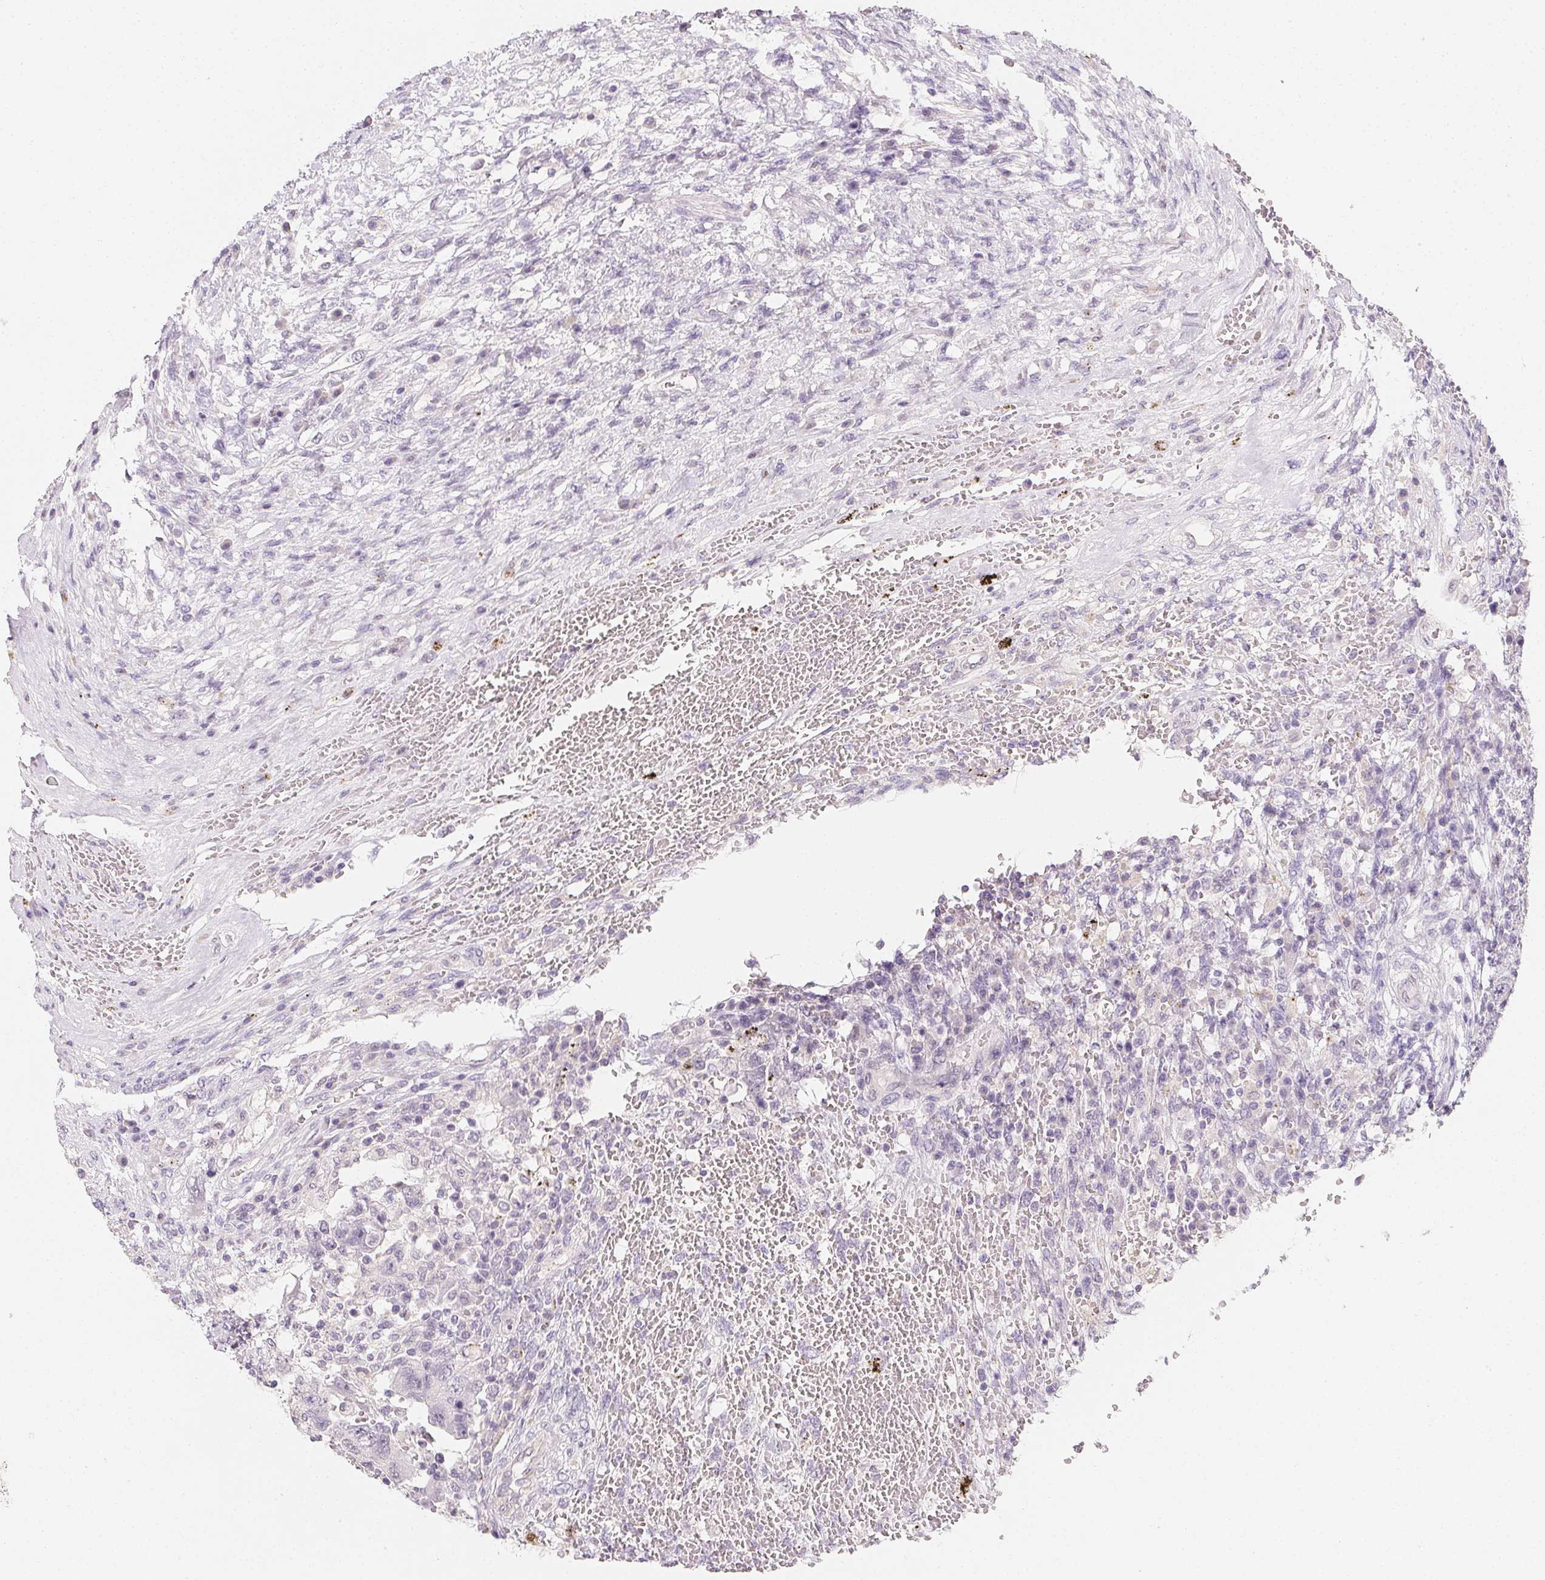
{"staining": {"intensity": "negative", "quantity": "none", "location": "none"}, "tissue": "testis cancer", "cell_type": "Tumor cells", "image_type": "cancer", "snomed": [{"axis": "morphology", "description": "Carcinoma, Embryonal, NOS"}, {"axis": "topography", "description": "Testis"}], "caption": "Micrograph shows no significant protein expression in tumor cells of testis embryonal carcinoma. (DAB (3,3'-diaminobenzidine) IHC, high magnification).", "gene": "ZBBX", "patient": {"sex": "male", "age": 26}}